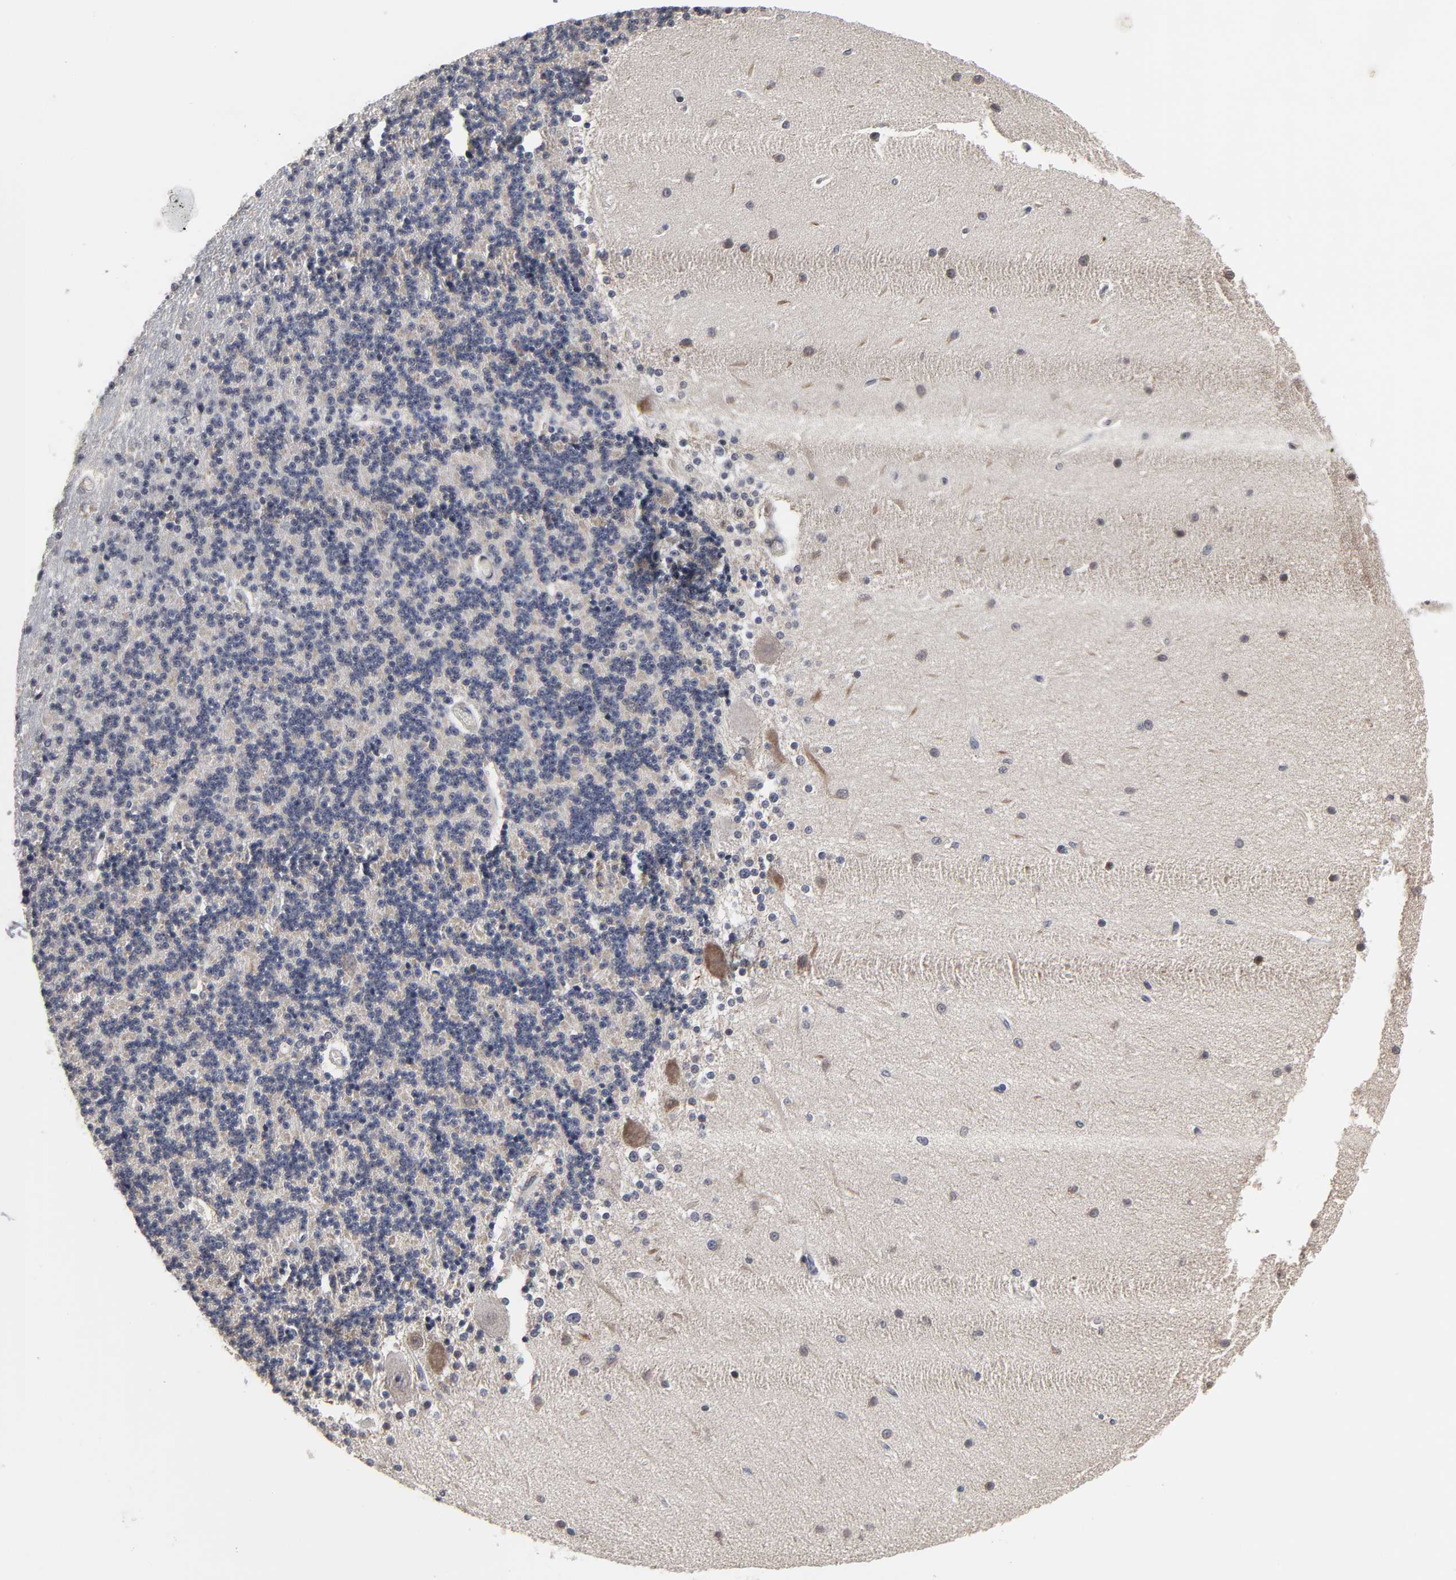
{"staining": {"intensity": "negative", "quantity": "none", "location": "none"}, "tissue": "cerebellum", "cell_type": "Cells in granular layer", "image_type": "normal", "snomed": [{"axis": "morphology", "description": "Normal tissue, NOS"}, {"axis": "topography", "description": "Cerebellum"}], "caption": "IHC image of normal cerebellum: human cerebellum stained with DAB (3,3'-diaminobenzidine) displays no significant protein expression in cells in granular layer. (DAB immunohistochemistry, high magnification).", "gene": "HNF4A", "patient": {"sex": "female", "age": 54}}